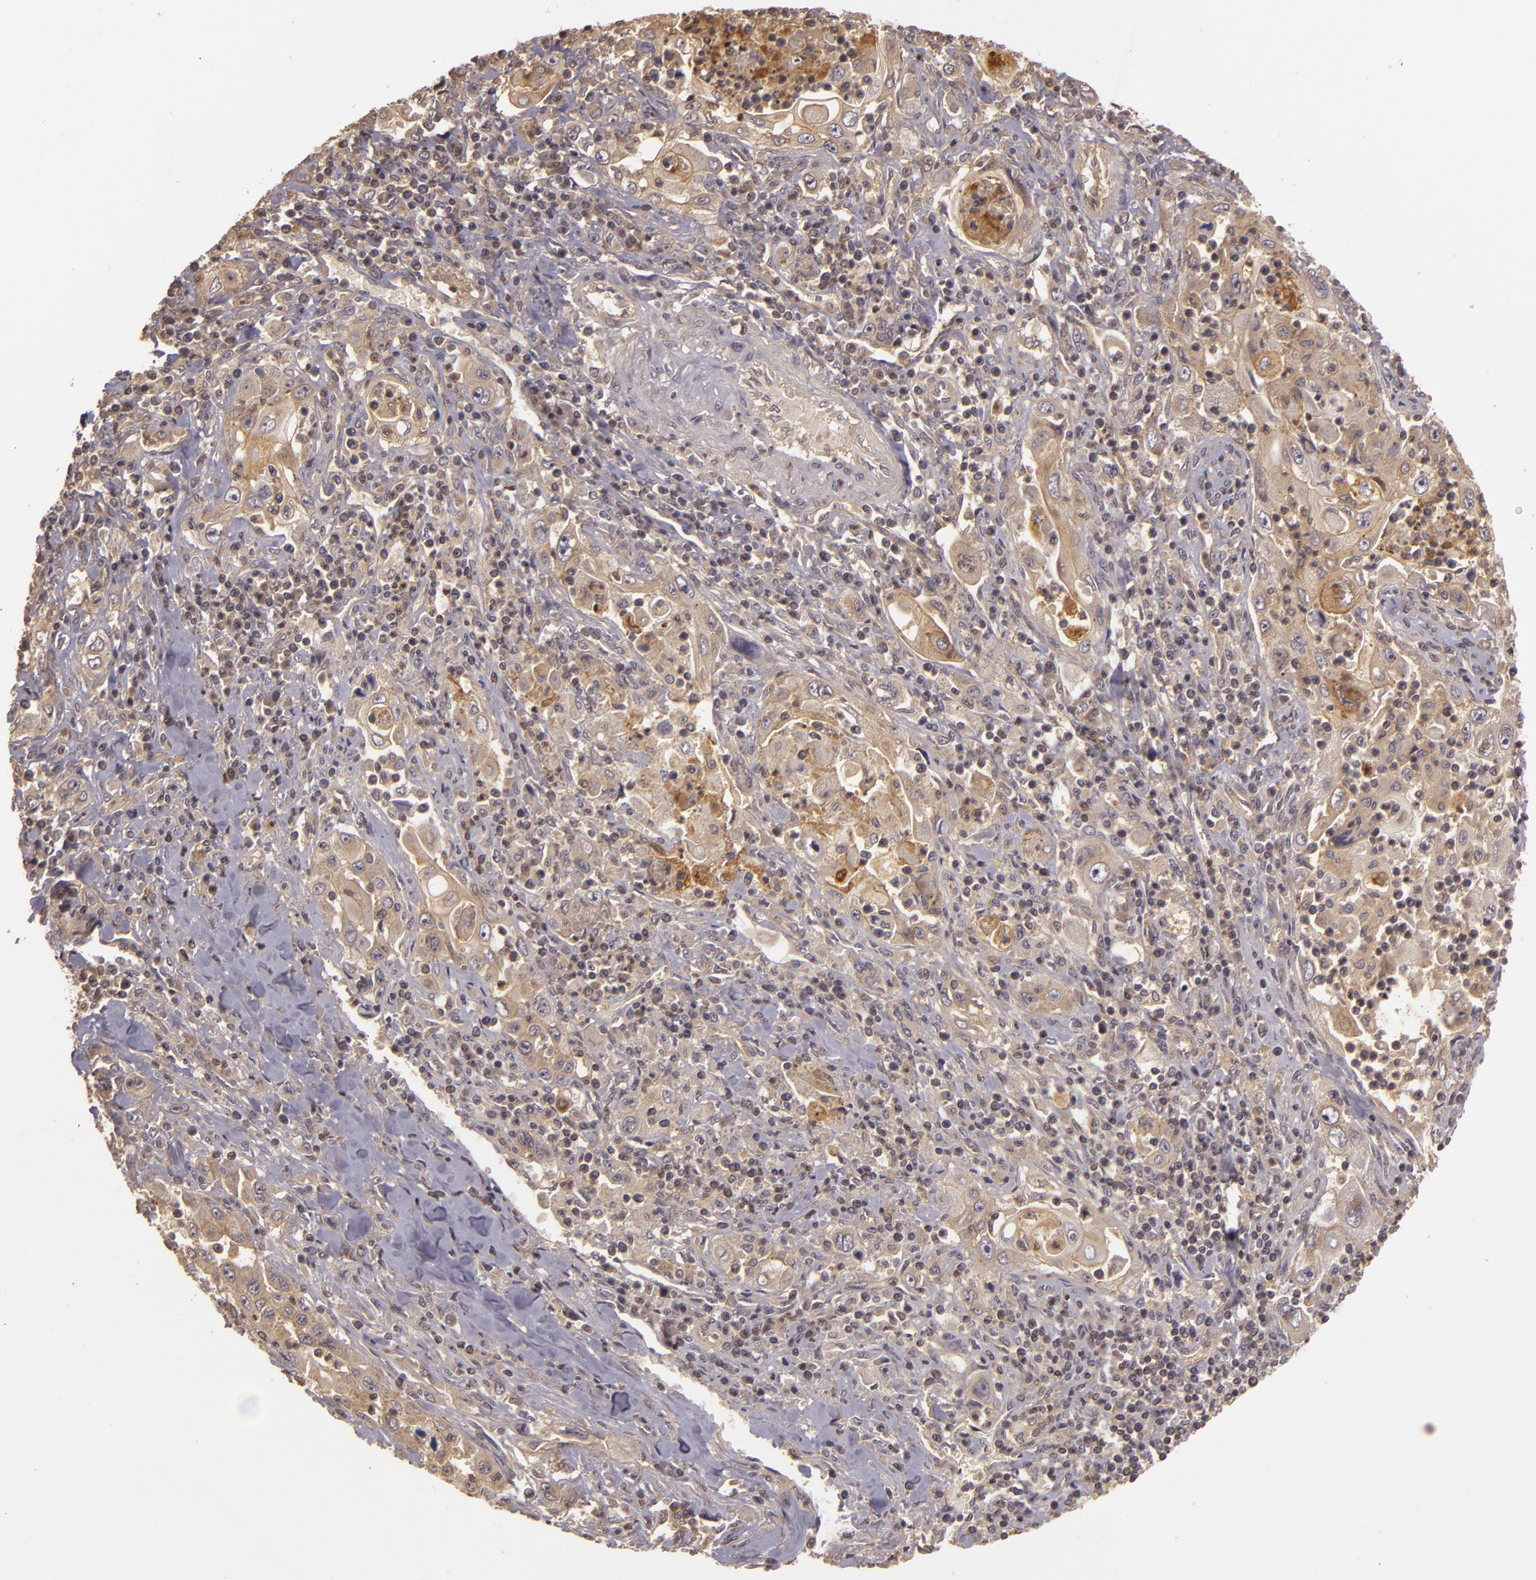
{"staining": {"intensity": "weak", "quantity": ">75%", "location": "cytoplasmic/membranous"}, "tissue": "pancreatic cancer", "cell_type": "Tumor cells", "image_type": "cancer", "snomed": [{"axis": "morphology", "description": "Adenocarcinoma, NOS"}, {"axis": "topography", "description": "Pancreas"}], "caption": "Pancreatic cancer (adenocarcinoma) tissue reveals weak cytoplasmic/membranous positivity in approximately >75% of tumor cells The staining was performed using DAB (3,3'-diaminobenzidine) to visualize the protein expression in brown, while the nuclei were stained in blue with hematoxylin (Magnification: 20x).", "gene": "HRAS", "patient": {"sex": "male", "age": 70}}